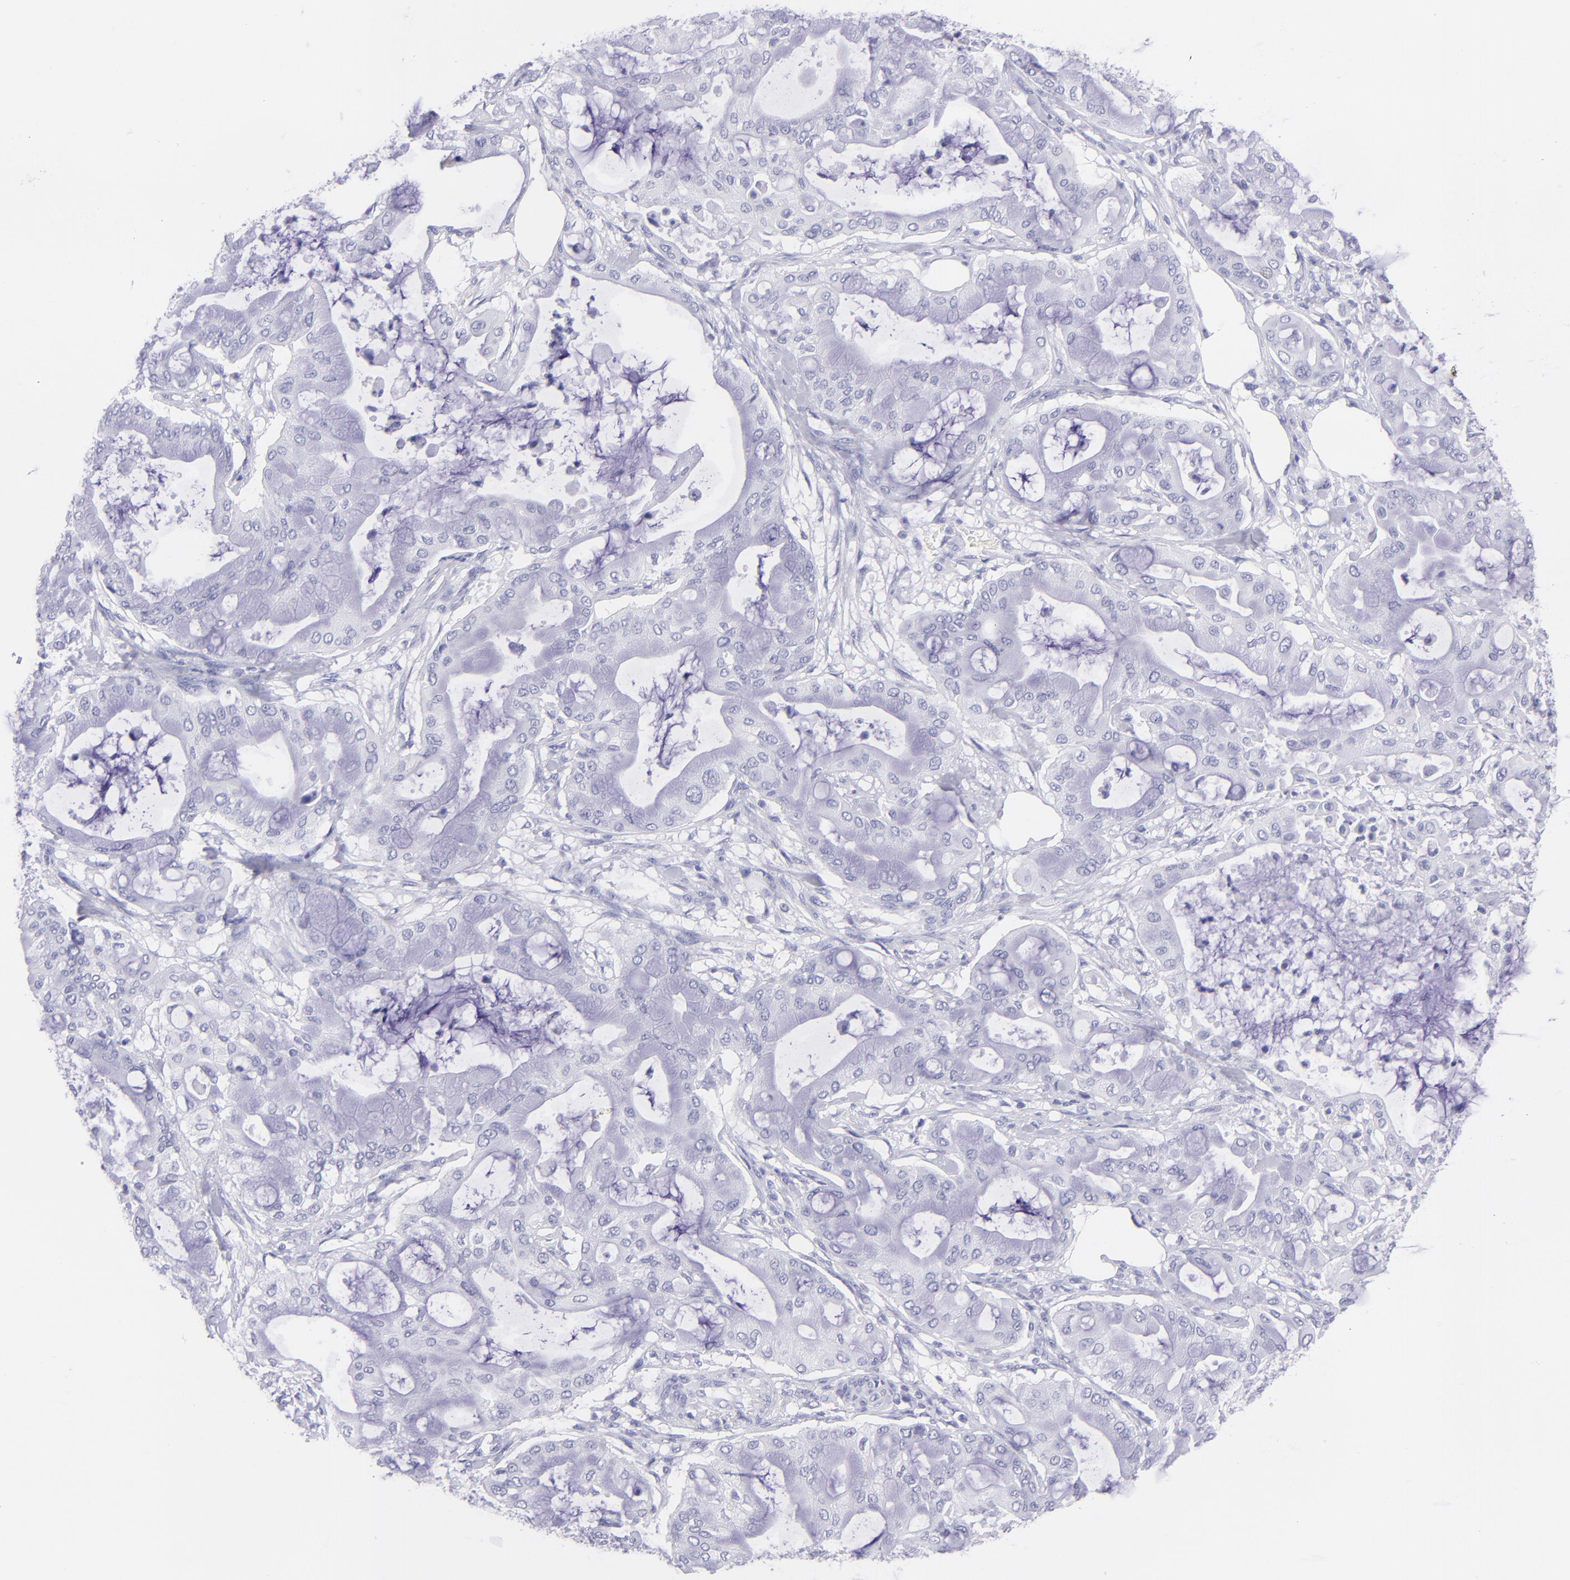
{"staining": {"intensity": "negative", "quantity": "none", "location": "none"}, "tissue": "pancreatic cancer", "cell_type": "Tumor cells", "image_type": "cancer", "snomed": [{"axis": "morphology", "description": "Adenocarcinoma, NOS"}, {"axis": "morphology", "description": "Adenocarcinoma, metastatic, NOS"}, {"axis": "topography", "description": "Lymph node"}, {"axis": "topography", "description": "Pancreas"}, {"axis": "topography", "description": "Duodenum"}], "caption": "Immunohistochemical staining of pancreatic adenocarcinoma shows no significant positivity in tumor cells. (IHC, brightfield microscopy, high magnification).", "gene": "PIP", "patient": {"sex": "female", "age": 64}}